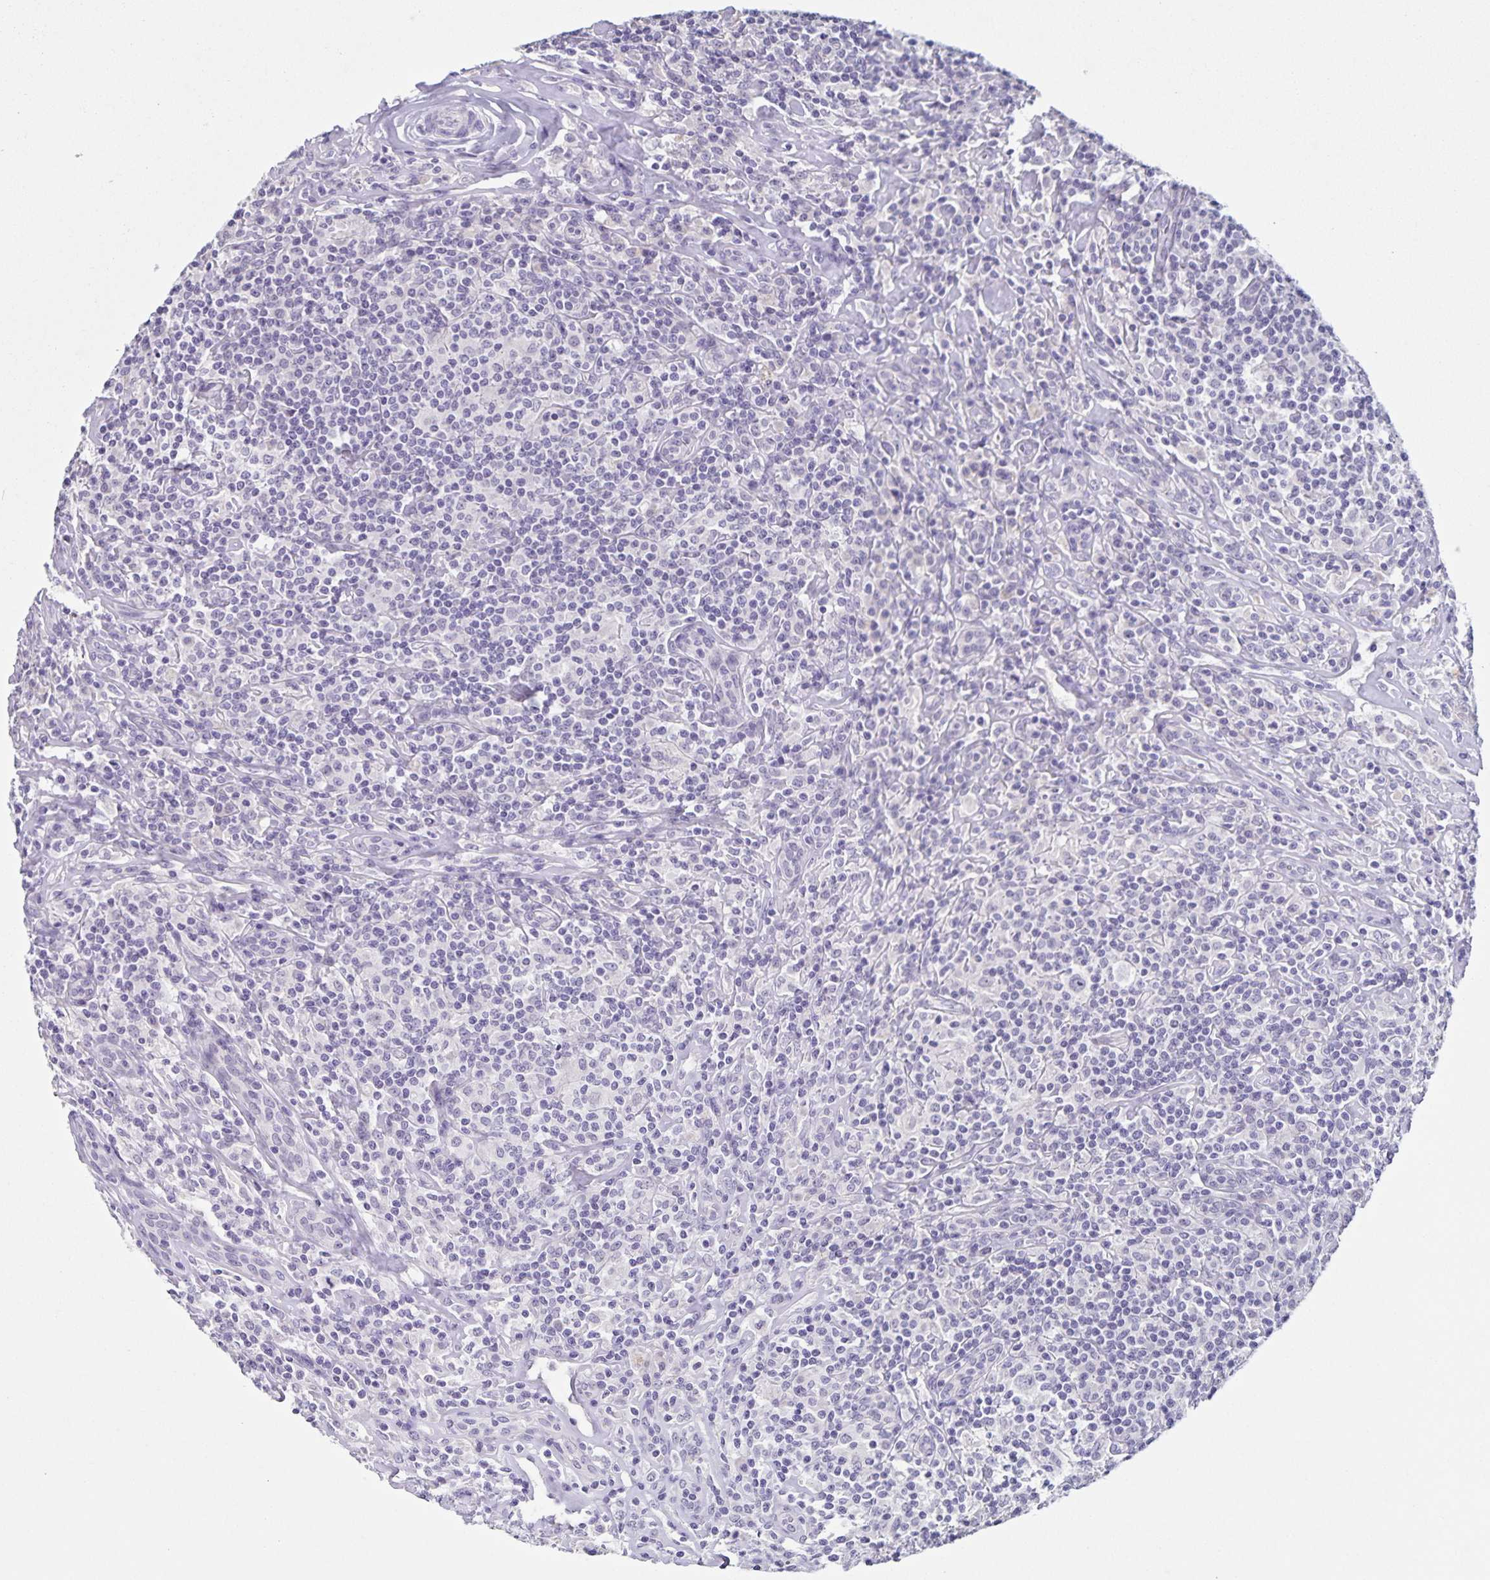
{"staining": {"intensity": "negative", "quantity": "none", "location": "none"}, "tissue": "lymphoma", "cell_type": "Tumor cells", "image_type": "cancer", "snomed": [{"axis": "morphology", "description": "Hodgkin's disease, NOS"}, {"axis": "morphology", "description": "Hodgkin's lymphoma, nodular sclerosis"}, {"axis": "topography", "description": "Lymph node"}], "caption": "IHC histopathology image of neoplastic tissue: lymphoma stained with DAB displays no significant protein positivity in tumor cells.", "gene": "SLC12A3", "patient": {"sex": "female", "age": 10}}